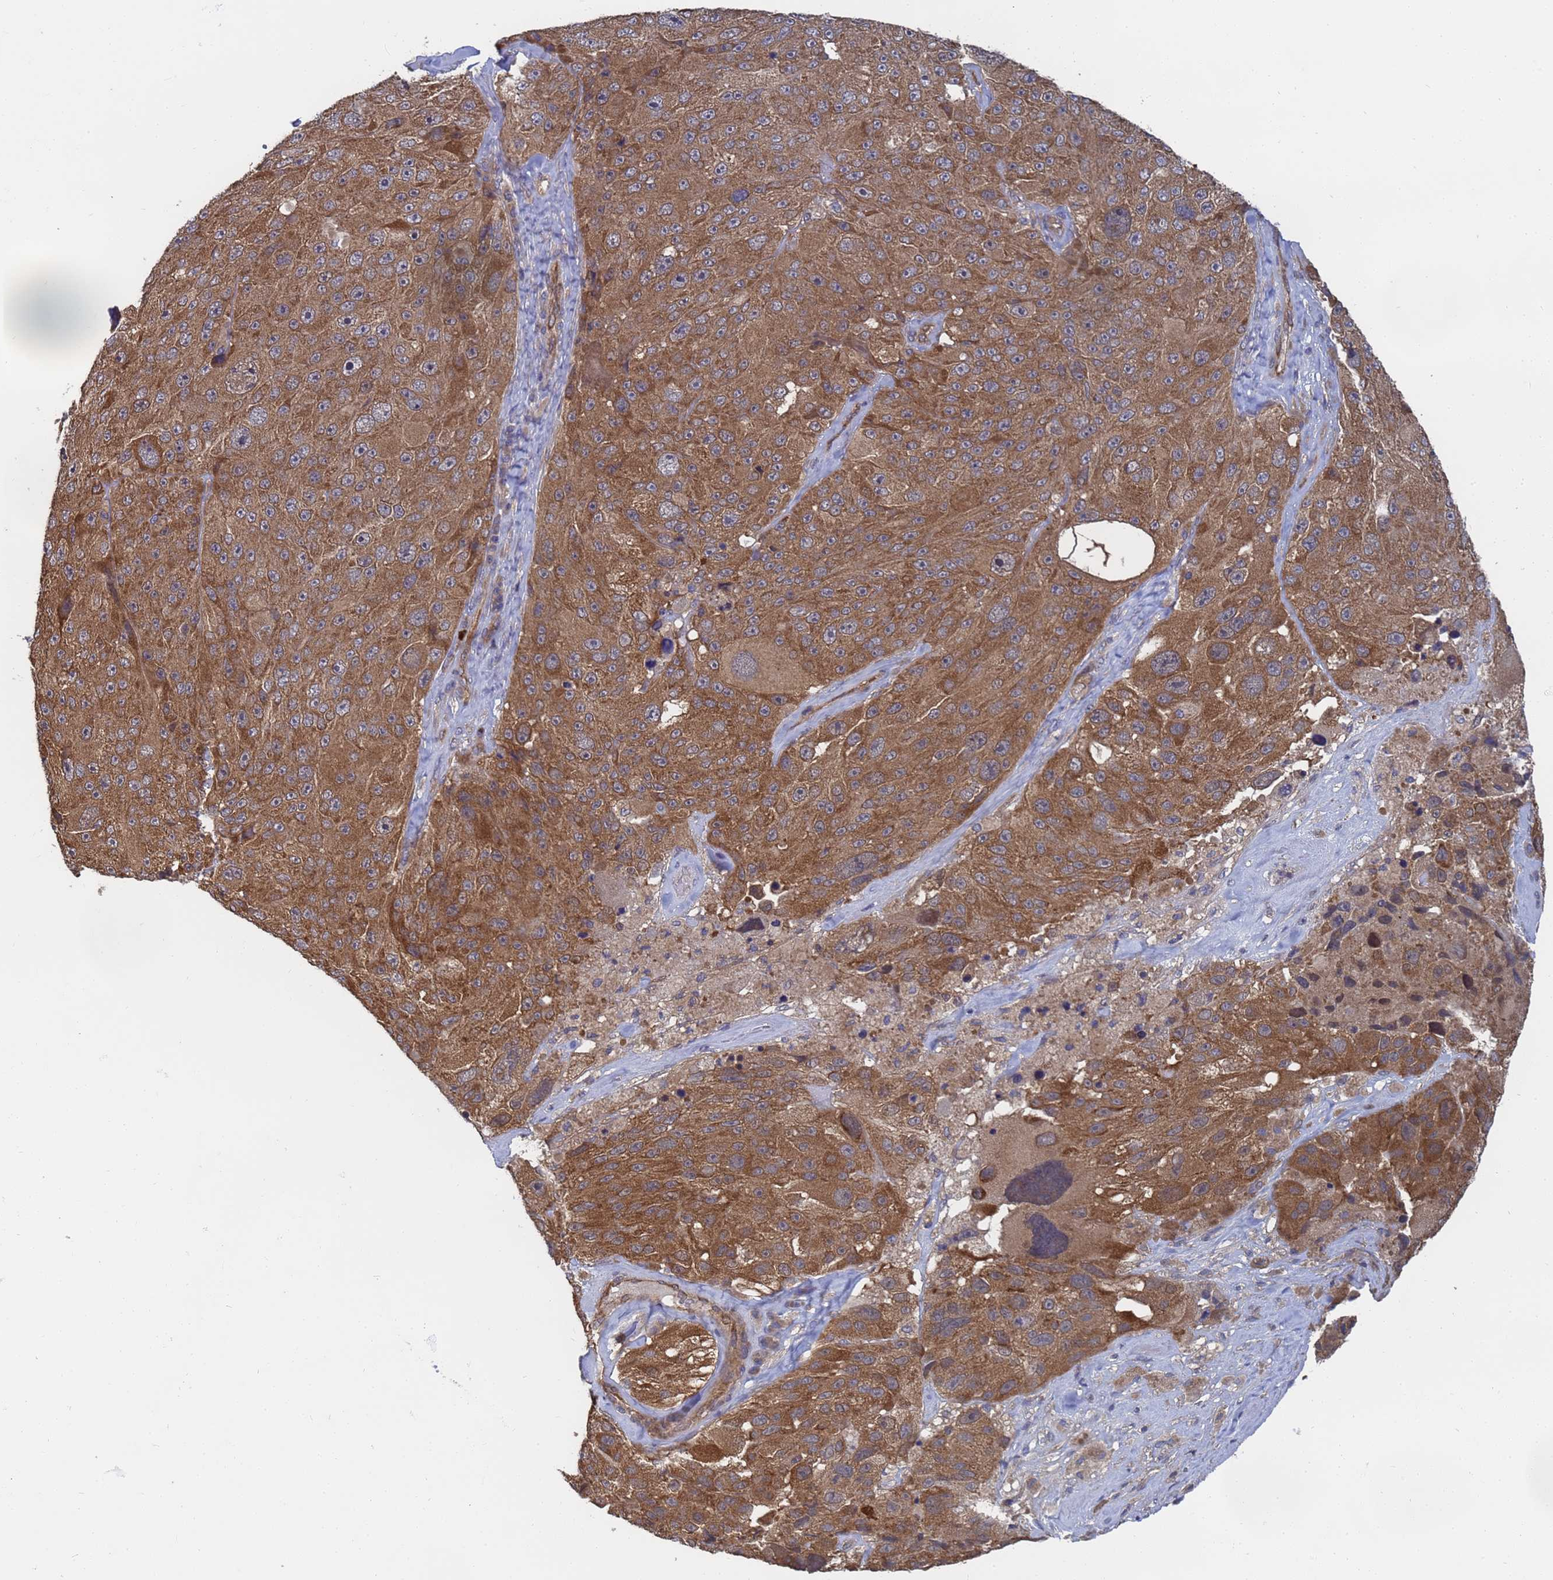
{"staining": {"intensity": "moderate", "quantity": ">75%", "location": "cytoplasmic/membranous"}, "tissue": "melanoma", "cell_type": "Tumor cells", "image_type": "cancer", "snomed": [{"axis": "morphology", "description": "Malignant melanoma, Metastatic site"}, {"axis": "topography", "description": "Lymph node"}], "caption": "Protein staining by immunohistochemistry displays moderate cytoplasmic/membranous positivity in about >75% of tumor cells in malignant melanoma (metastatic site). (DAB (3,3'-diaminobenzidine) IHC, brown staining for protein, blue staining for nuclei).", "gene": "ALS2CL", "patient": {"sex": "male", "age": 62}}